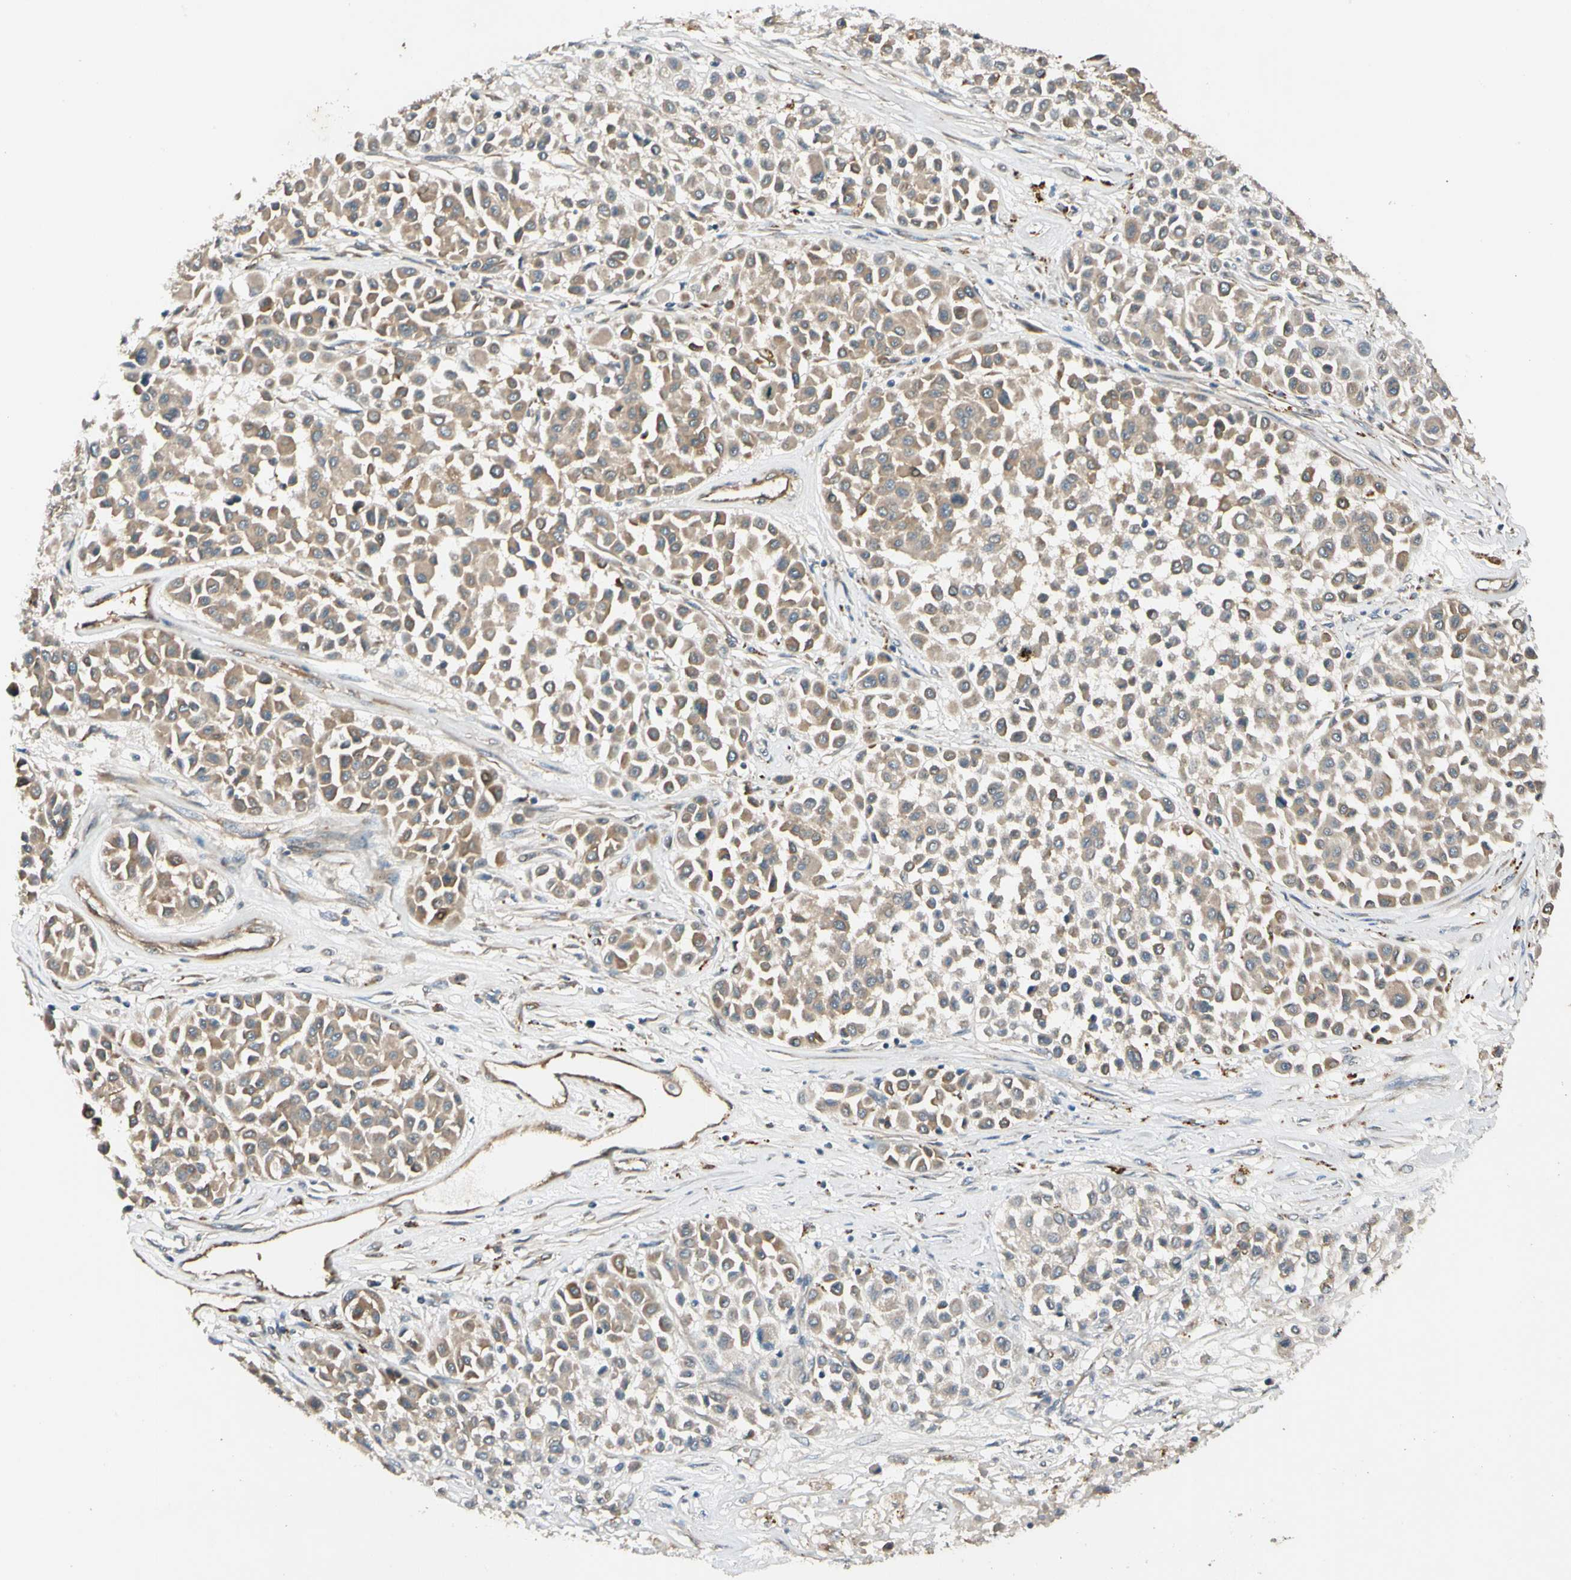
{"staining": {"intensity": "weak", "quantity": ">75%", "location": "cytoplasmic/membranous"}, "tissue": "melanoma", "cell_type": "Tumor cells", "image_type": "cancer", "snomed": [{"axis": "morphology", "description": "Malignant melanoma, Metastatic site"}, {"axis": "topography", "description": "Soft tissue"}], "caption": "Immunohistochemistry (DAB (3,3'-diaminobenzidine)) staining of melanoma displays weak cytoplasmic/membranous protein positivity in approximately >75% of tumor cells. The staining was performed using DAB, with brown indicating positive protein expression. Nuclei are stained blue with hematoxylin.", "gene": "ROCK2", "patient": {"sex": "male", "age": 41}}